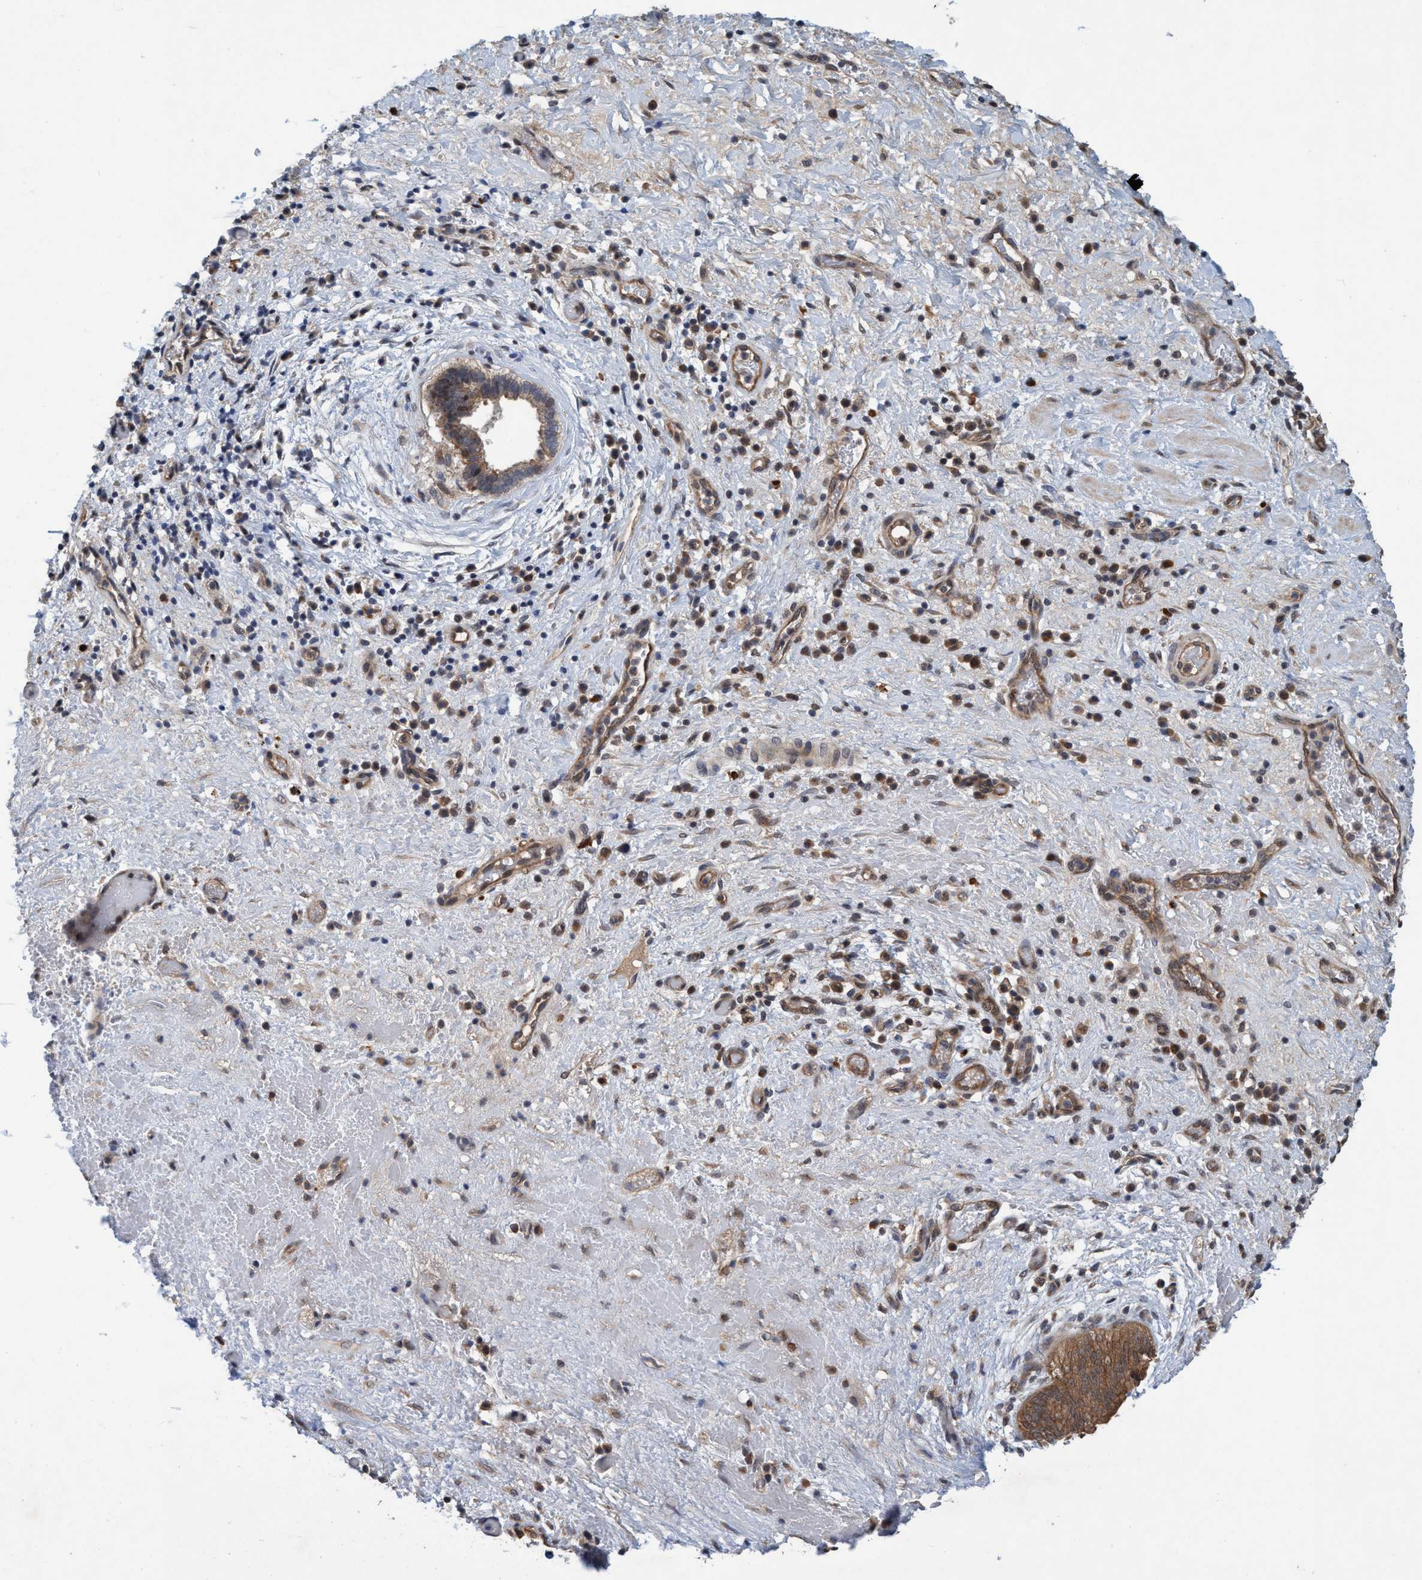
{"staining": {"intensity": "moderate", "quantity": ">75%", "location": "cytoplasmic/membranous"}, "tissue": "liver cancer", "cell_type": "Tumor cells", "image_type": "cancer", "snomed": [{"axis": "morphology", "description": "Cholangiocarcinoma"}, {"axis": "topography", "description": "Liver"}], "caption": "Liver cholangiocarcinoma stained with immunohistochemistry (IHC) demonstrates moderate cytoplasmic/membranous expression in about >75% of tumor cells. The staining was performed using DAB, with brown indicating positive protein expression. Nuclei are stained blue with hematoxylin.", "gene": "TRIM65", "patient": {"sex": "female", "age": 38}}